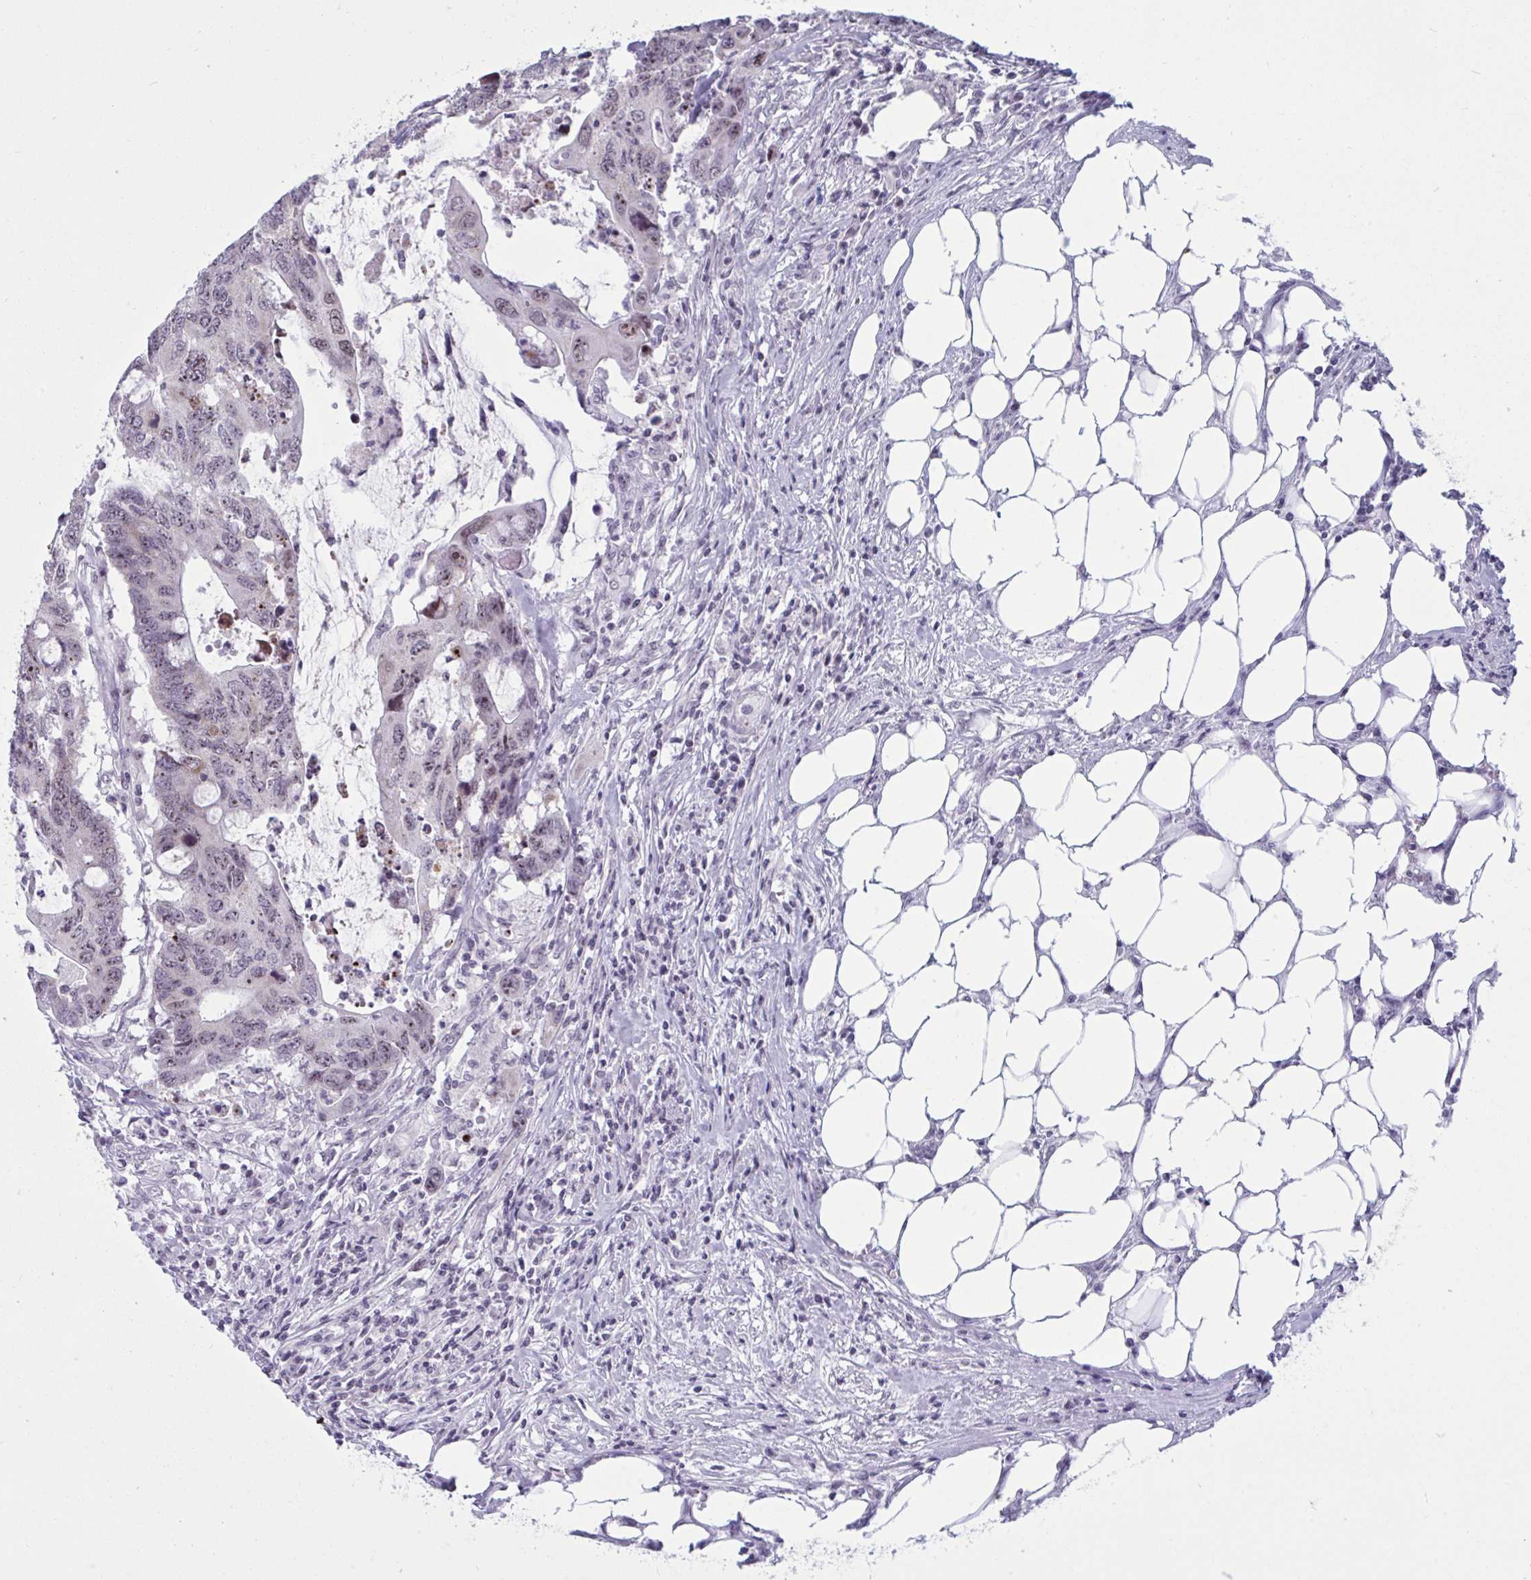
{"staining": {"intensity": "weak", "quantity": "25%-75%", "location": "nuclear"}, "tissue": "colorectal cancer", "cell_type": "Tumor cells", "image_type": "cancer", "snomed": [{"axis": "morphology", "description": "Adenocarcinoma, NOS"}, {"axis": "topography", "description": "Colon"}], "caption": "A high-resolution histopathology image shows immunohistochemistry staining of colorectal cancer (adenocarcinoma), which demonstrates weak nuclear staining in approximately 25%-75% of tumor cells. (DAB IHC with brightfield microscopy, high magnification).", "gene": "TGM6", "patient": {"sex": "male", "age": 71}}